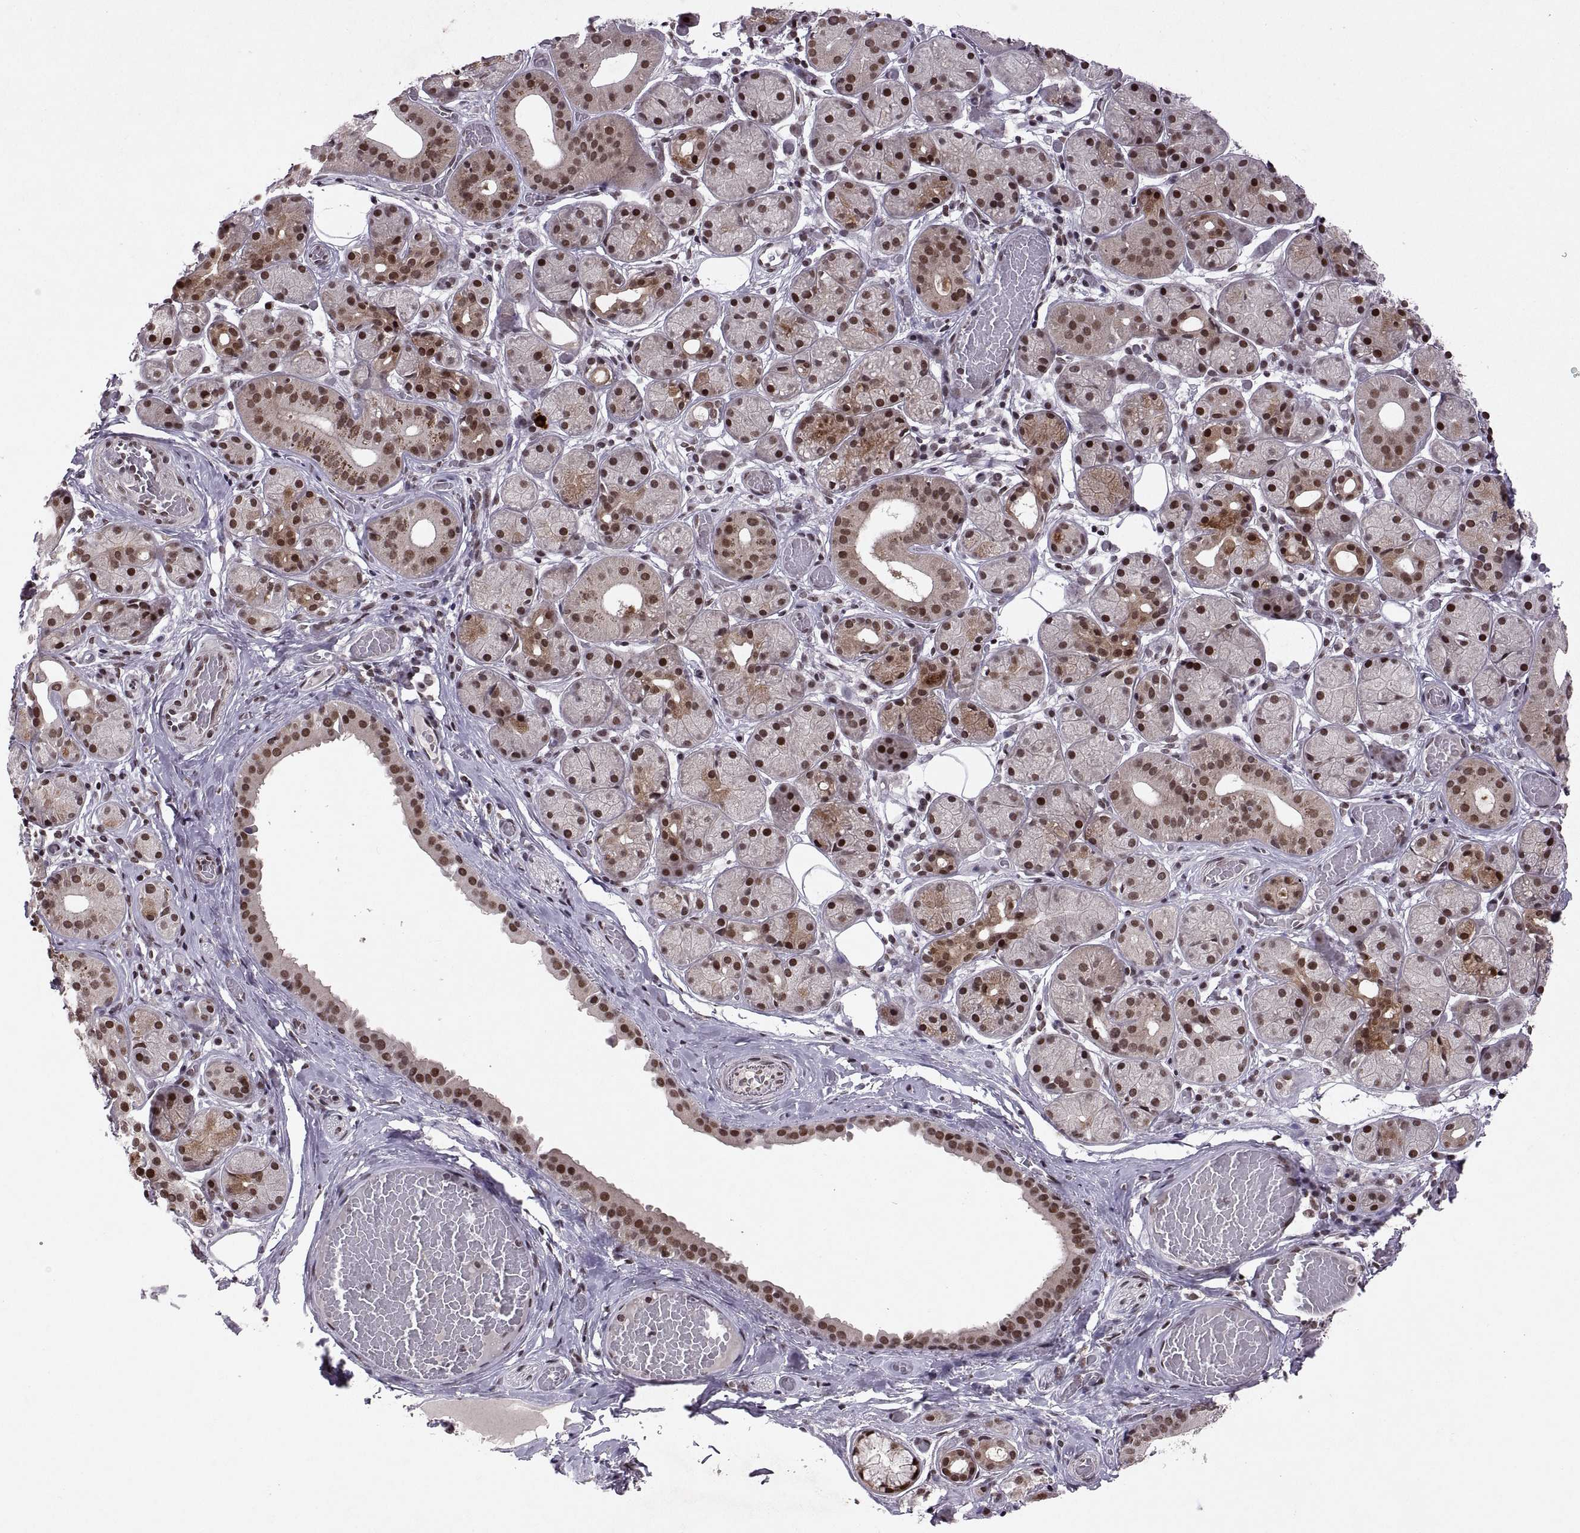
{"staining": {"intensity": "strong", "quantity": ">75%", "location": "nuclear"}, "tissue": "salivary gland", "cell_type": "Glandular cells", "image_type": "normal", "snomed": [{"axis": "morphology", "description": "Normal tissue, NOS"}, {"axis": "topography", "description": "Salivary gland"}, {"axis": "topography", "description": "Peripheral nerve tissue"}], "caption": "Immunohistochemistry image of benign salivary gland: human salivary gland stained using IHC exhibits high levels of strong protein expression localized specifically in the nuclear of glandular cells, appearing as a nuclear brown color.", "gene": "MT1E", "patient": {"sex": "male", "age": 71}}